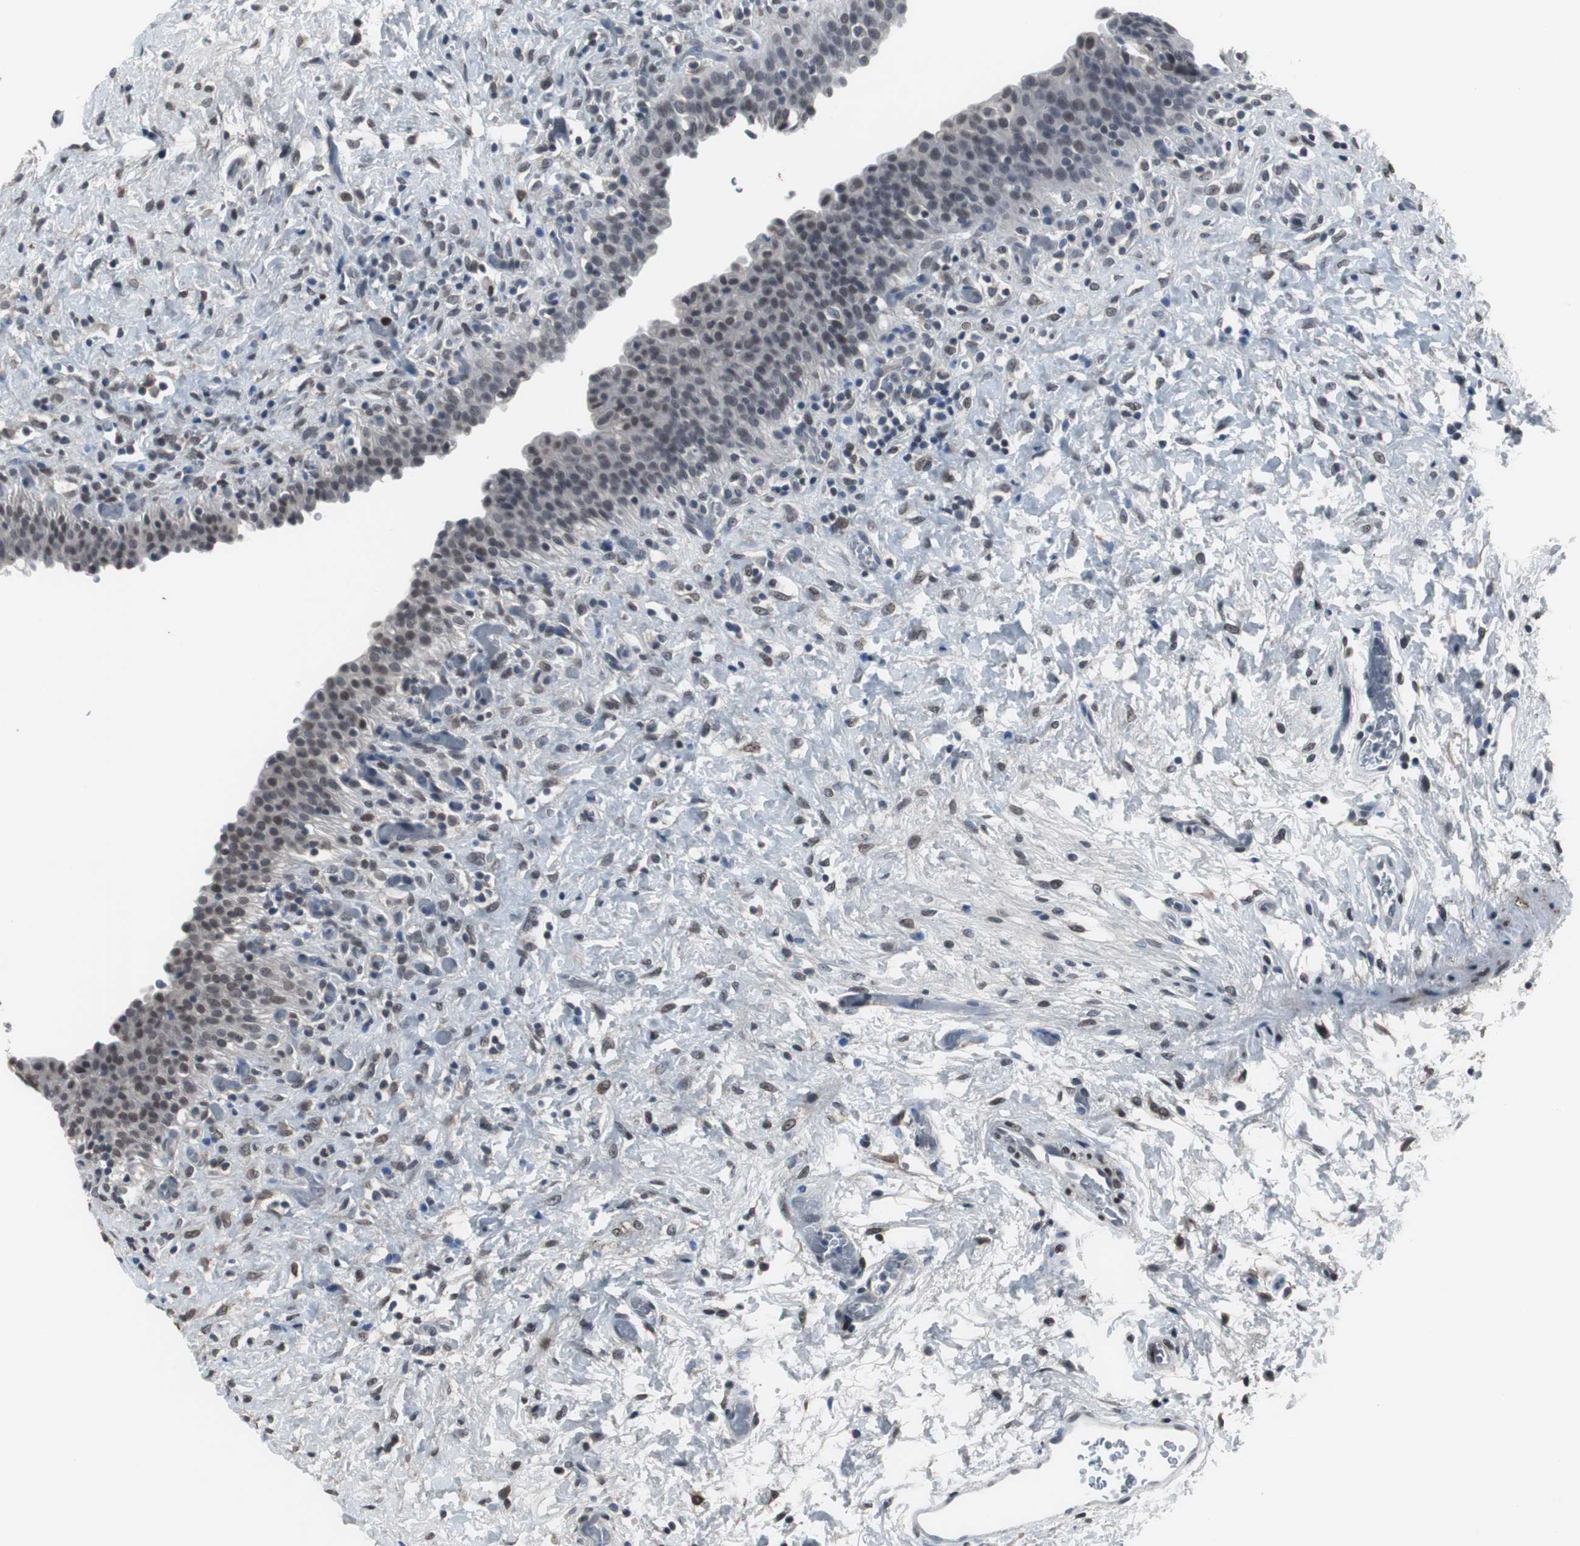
{"staining": {"intensity": "moderate", "quantity": "25%-75%", "location": "nuclear"}, "tissue": "urinary bladder", "cell_type": "Urothelial cells", "image_type": "normal", "snomed": [{"axis": "morphology", "description": "Normal tissue, NOS"}, {"axis": "topography", "description": "Urinary bladder"}], "caption": "This photomicrograph reveals immunohistochemistry staining of unremarkable human urinary bladder, with medium moderate nuclear positivity in about 25%-75% of urothelial cells.", "gene": "FOXP4", "patient": {"sex": "male", "age": 51}}